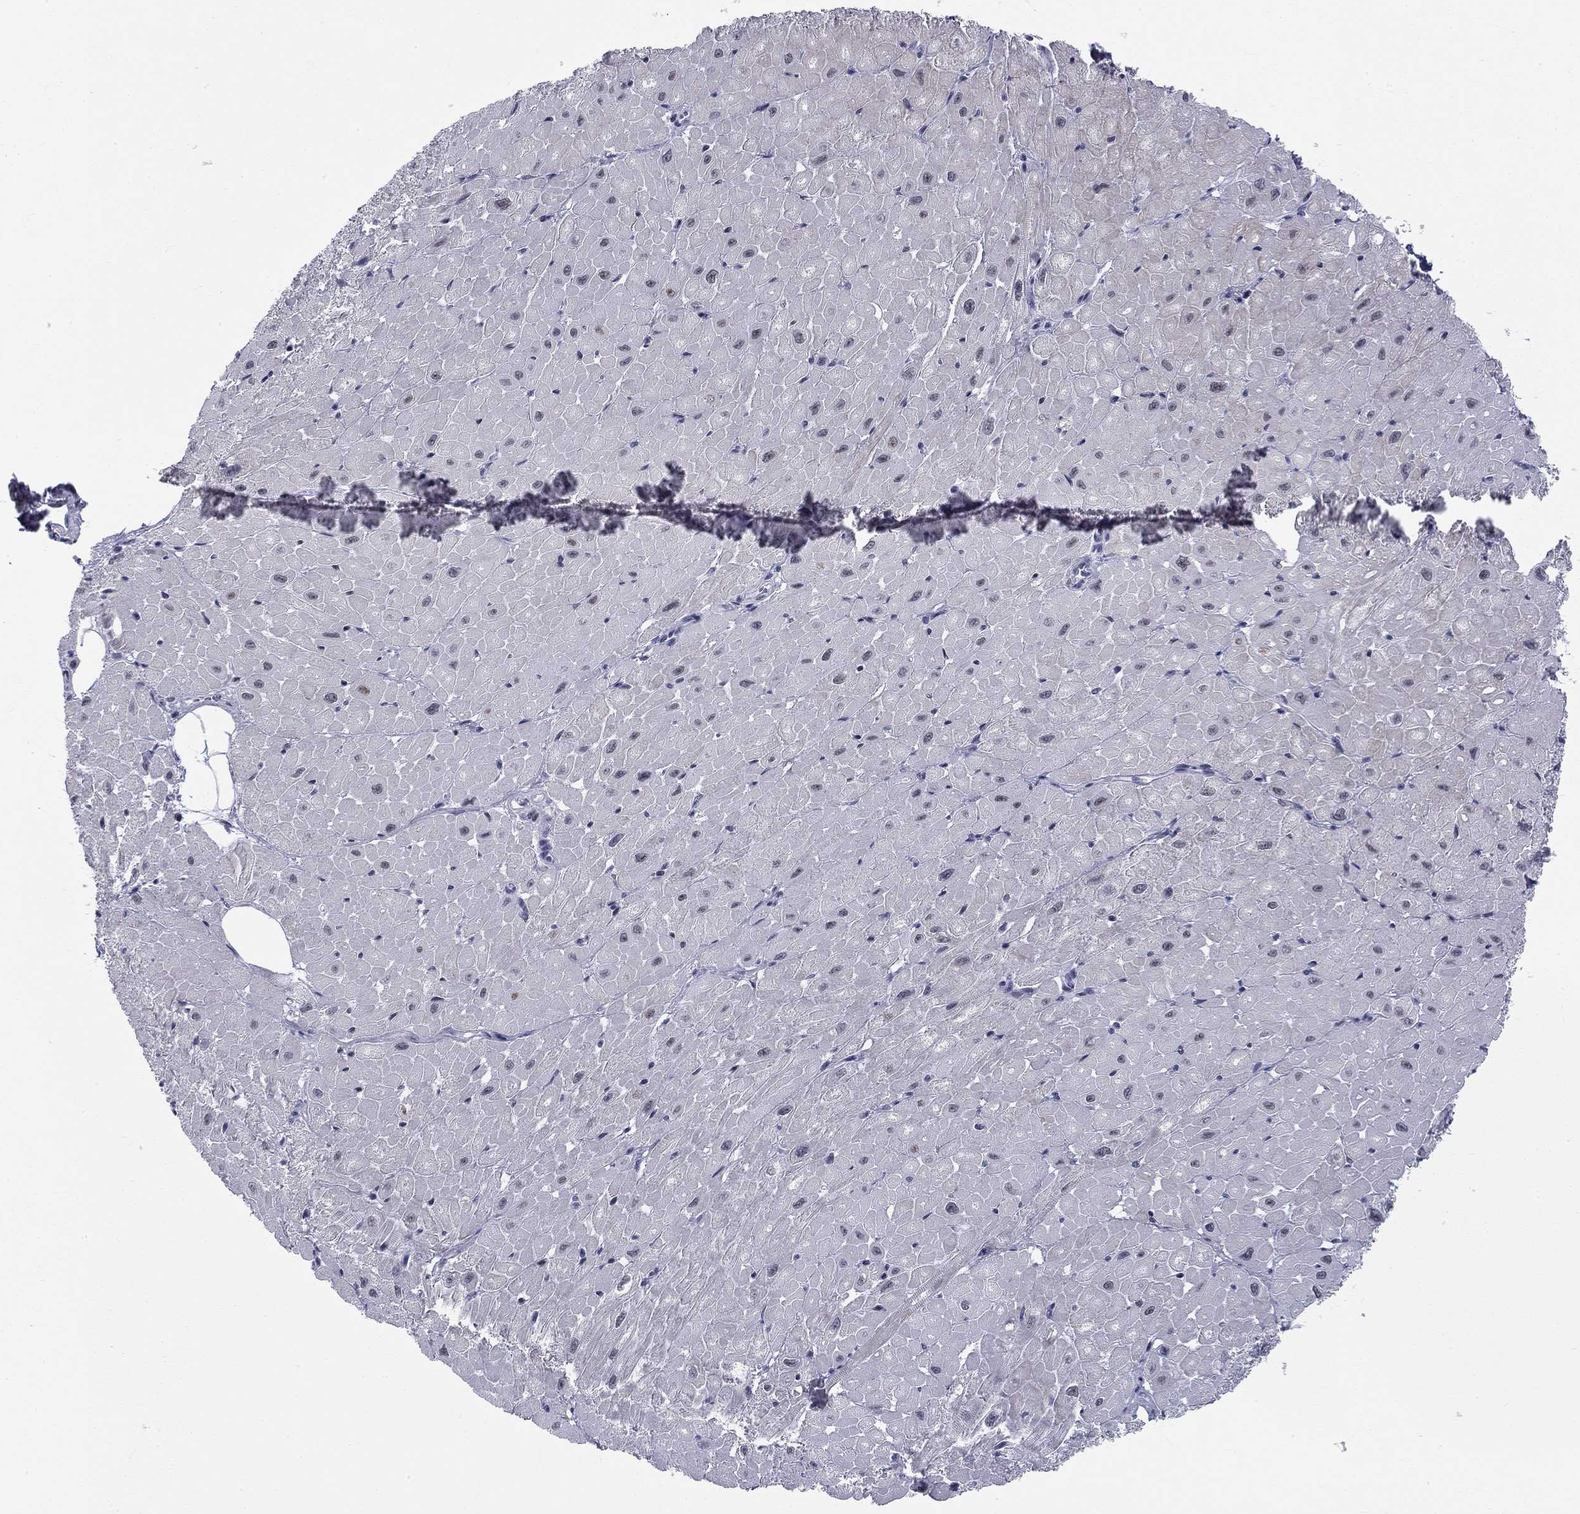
{"staining": {"intensity": "moderate", "quantity": "<25%", "location": "nuclear"}, "tissue": "heart muscle", "cell_type": "Cardiomyocytes", "image_type": "normal", "snomed": [{"axis": "morphology", "description": "Normal tissue, NOS"}, {"axis": "topography", "description": "Heart"}], "caption": "Unremarkable heart muscle shows moderate nuclear expression in about <25% of cardiomyocytes, visualized by immunohistochemistry.", "gene": "ASF1B", "patient": {"sex": "male", "age": 62}}